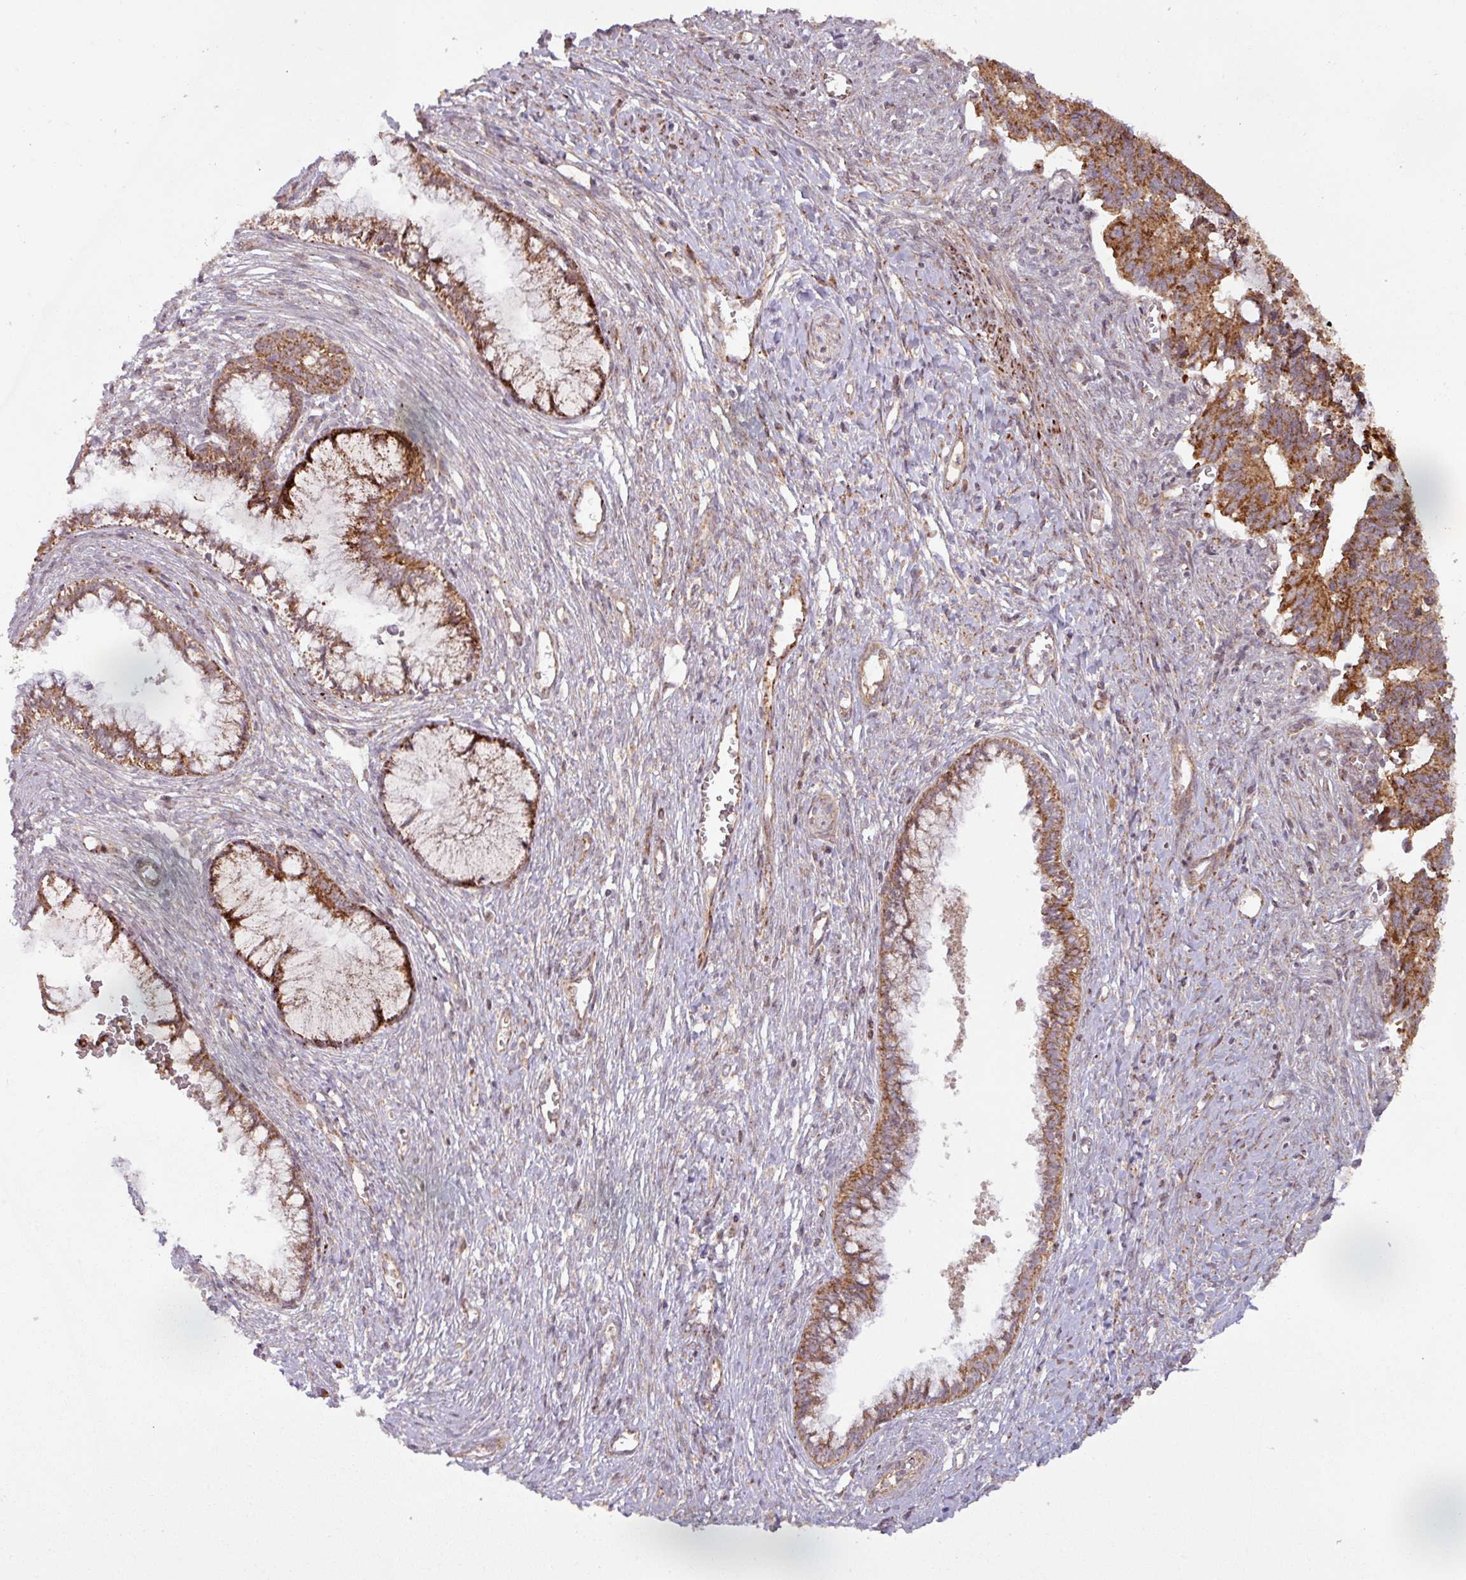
{"staining": {"intensity": "strong", "quantity": ">75%", "location": "cytoplasmic/membranous"}, "tissue": "cervical cancer", "cell_type": "Tumor cells", "image_type": "cancer", "snomed": [{"axis": "morphology", "description": "Adenocarcinoma, NOS"}, {"axis": "topography", "description": "Cervix"}], "caption": "Protein expression by IHC displays strong cytoplasmic/membranous positivity in about >75% of tumor cells in cervical adenocarcinoma.", "gene": "GPD2", "patient": {"sex": "female", "age": 44}}